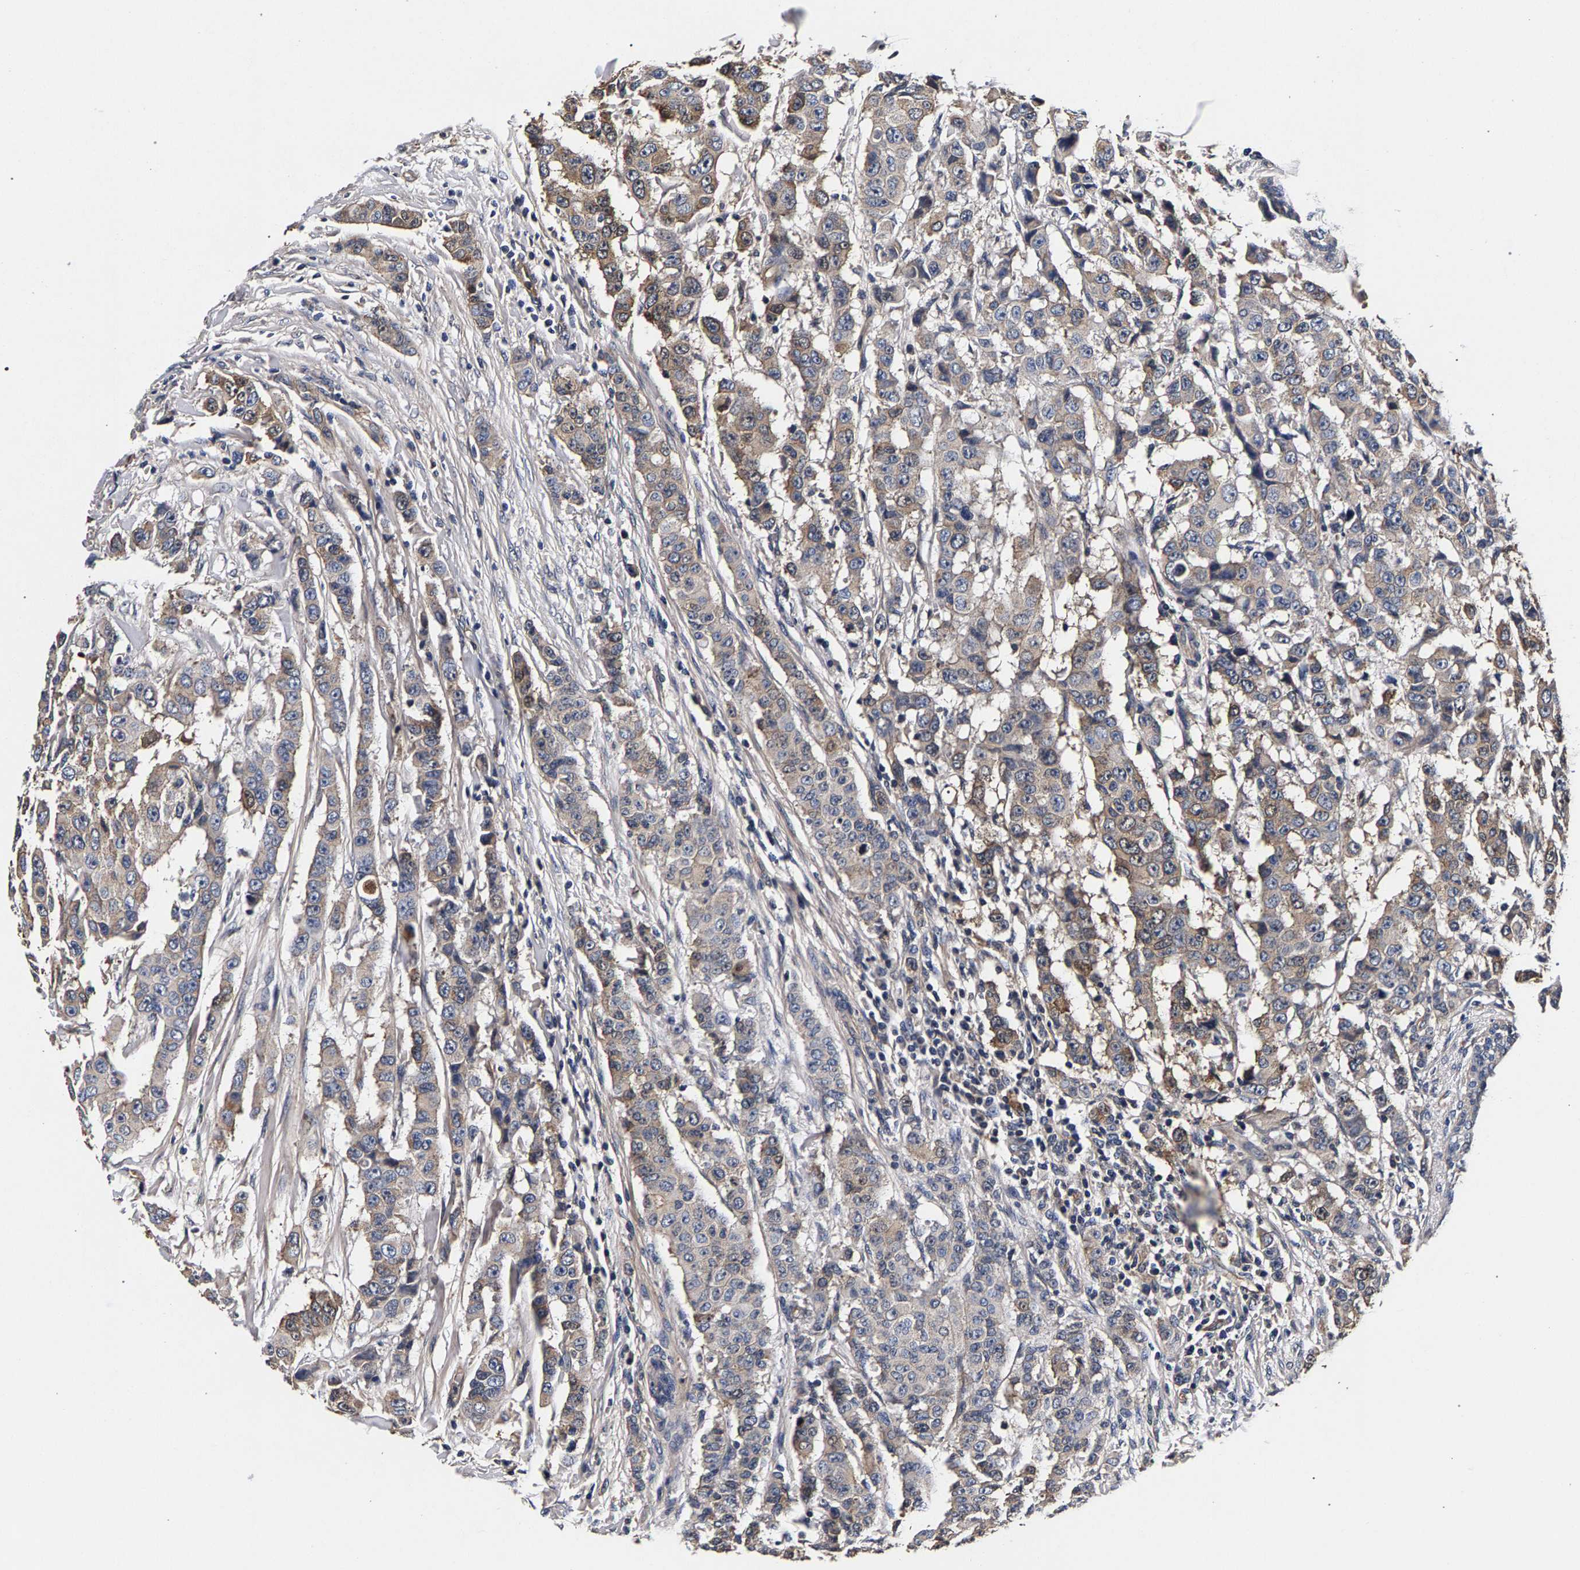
{"staining": {"intensity": "weak", "quantity": "25%-75%", "location": "cytoplasmic/membranous"}, "tissue": "breast cancer", "cell_type": "Tumor cells", "image_type": "cancer", "snomed": [{"axis": "morphology", "description": "Duct carcinoma"}, {"axis": "topography", "description": "Breast"}], "caption": "This photomicrograph reveals immunohistochemistry (IHC) staining of intraductal carcinoma (breast), with low weak cytoplasmic/membranous expression in approximately 25%-75% of tumor cells.", "gene": "MARCHF7", "patient": {"sex": "female", "age": 40}}